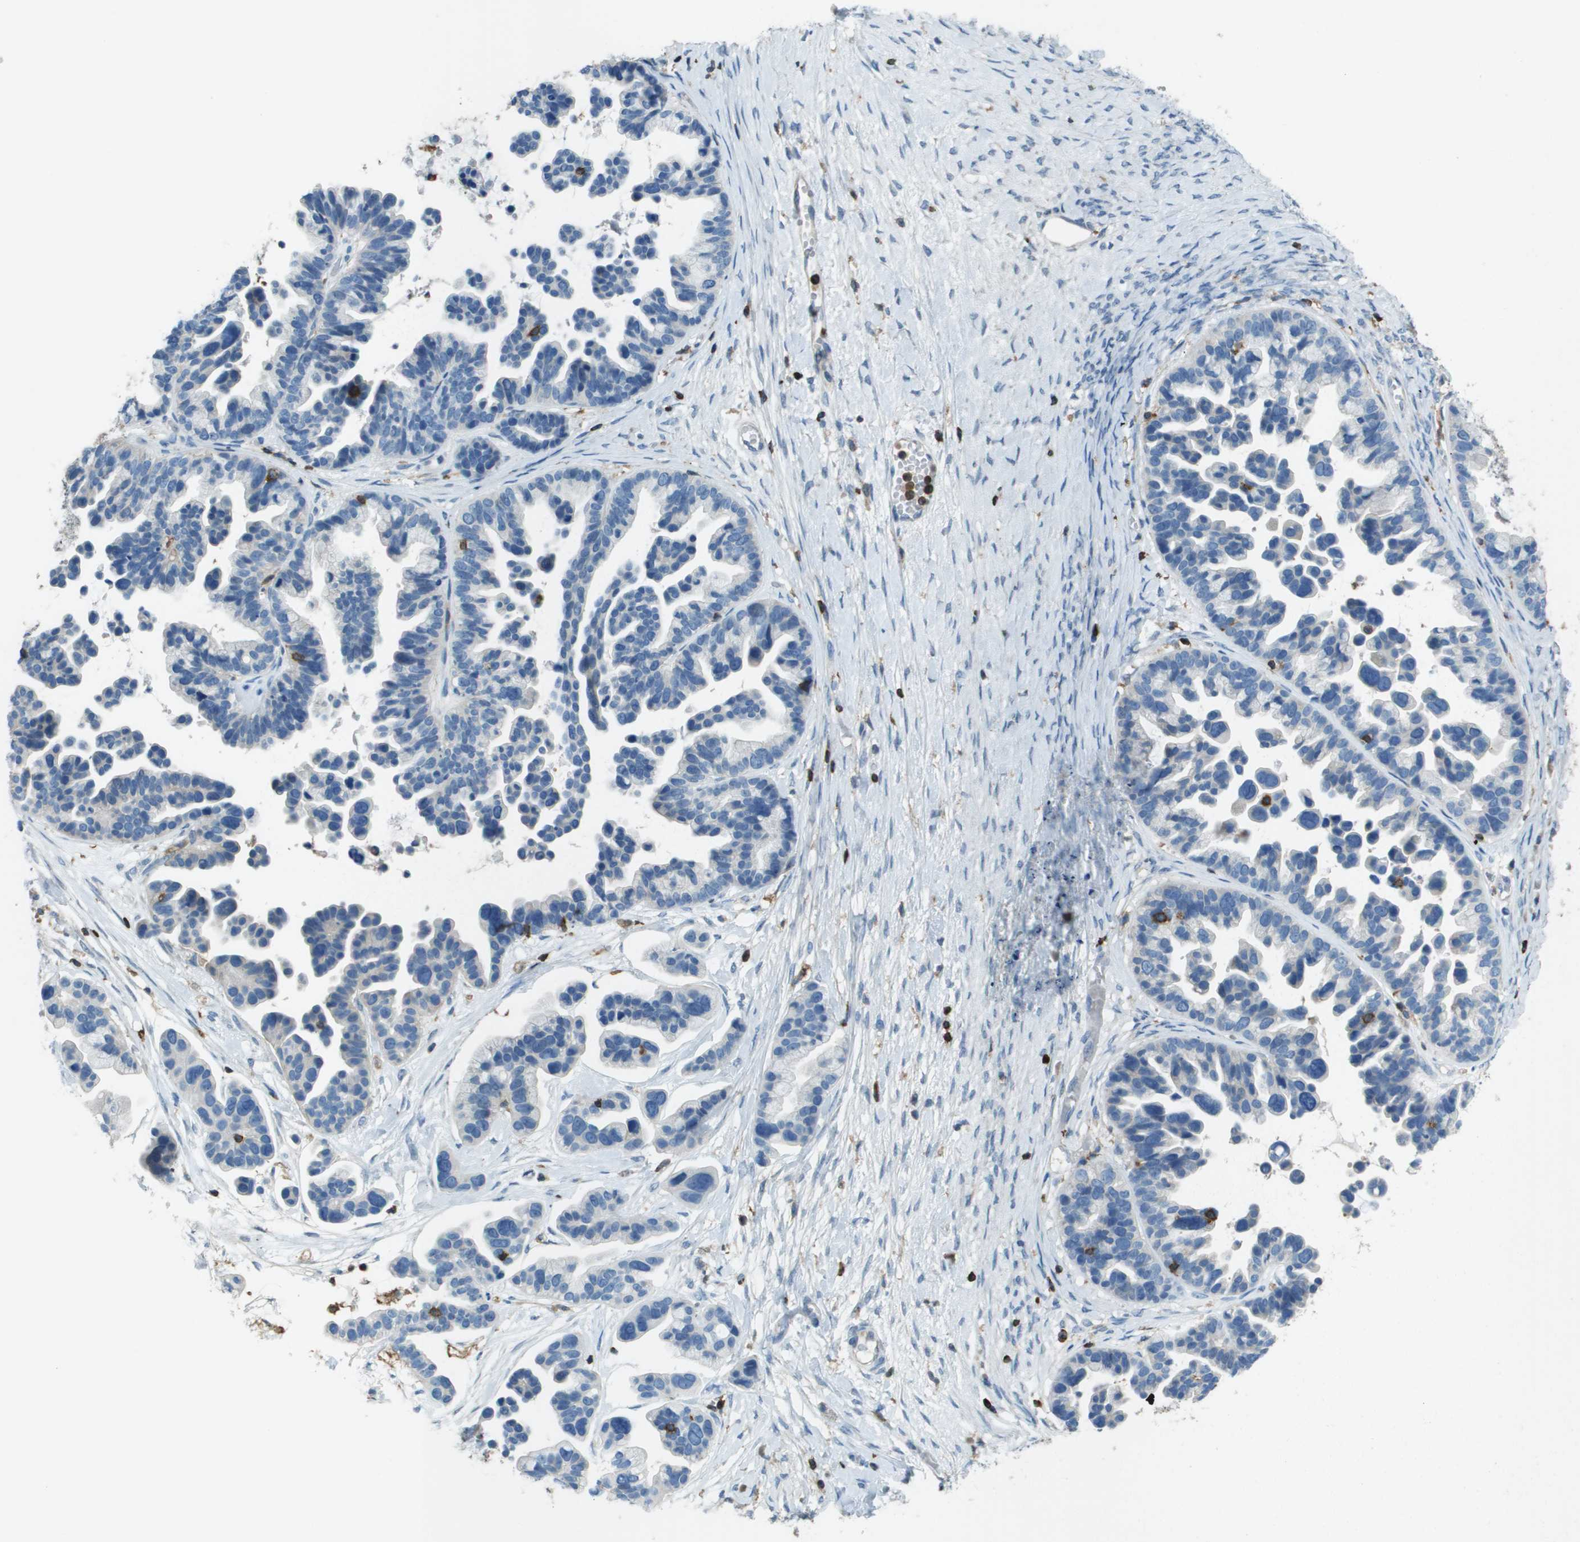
{"staining": {"intensity": "negative", "quantity": "none", "location": "none"}, "tissue": "ovarian cancer", "cell_type": "Tumor cells", "image_type": "cancer", "snomed": [{"axis": "morphology", "description": "Cystadenocarcinoma, serous, NOS"}, {"axis": "topography", "description": "Ovary"}], "caption": "Image shows no protein positivity in tumor cells of ovarian cancer (serous cystadenocarcinoma) tissue.", "gene": "APBB1IP", "patient": {"sex": "female", "age": 56}}